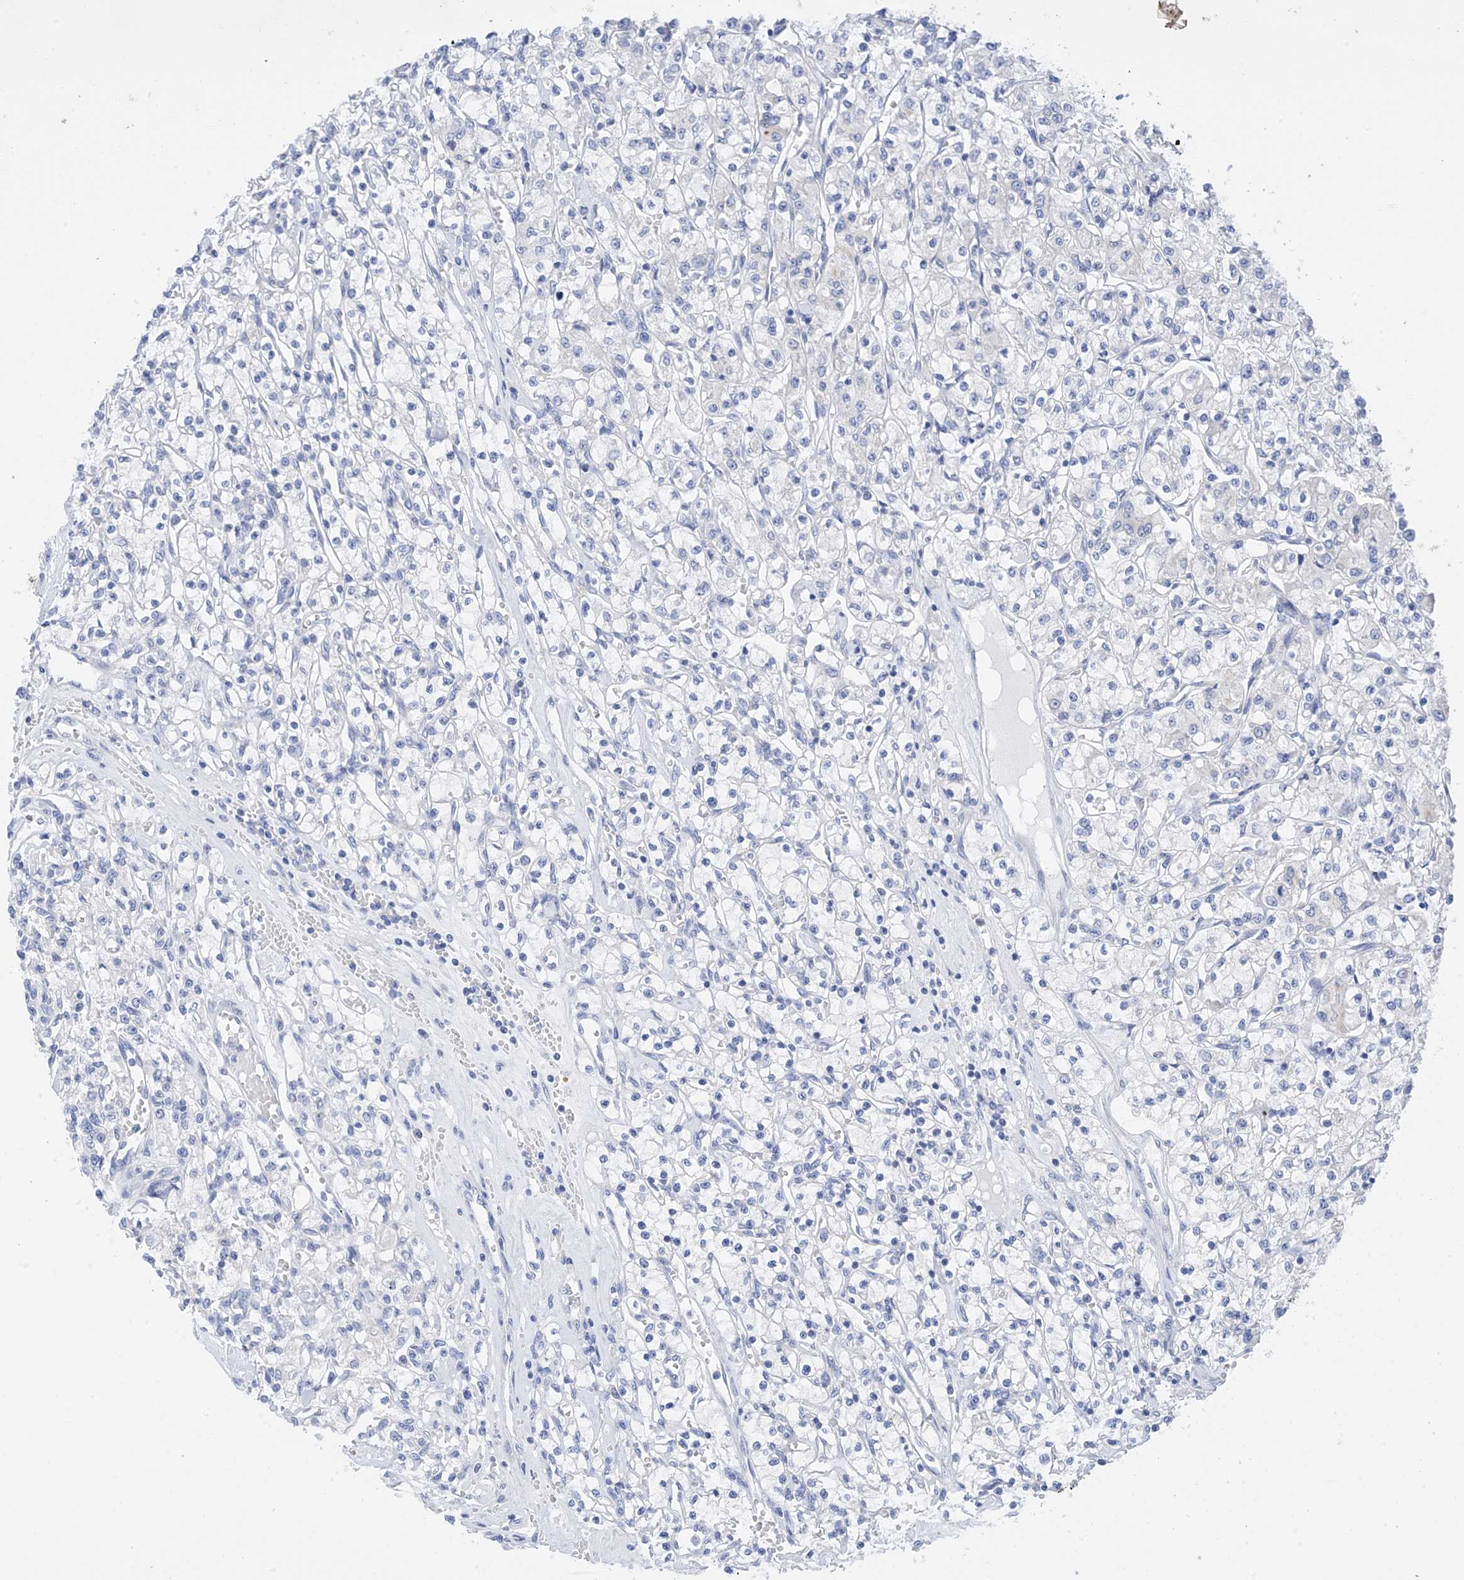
{"staining": {"intensity": "negative", "quantity": "none", "location": "none"}, "tissue": "renal cancer", "cell_type": "Tumor cells", "image_type": "cancer", "snomed": [{"axis": "morphology", "description": "Adenocarcinoma, NOS"}, {"axis": "topography", "description": "Kidney"}], "caption": "The IHC histopathology image has no significant expression in tumor cells of renal cancer tissue.", "gene": "PLK4", "patient": {"sex": "female", "age": 59}}